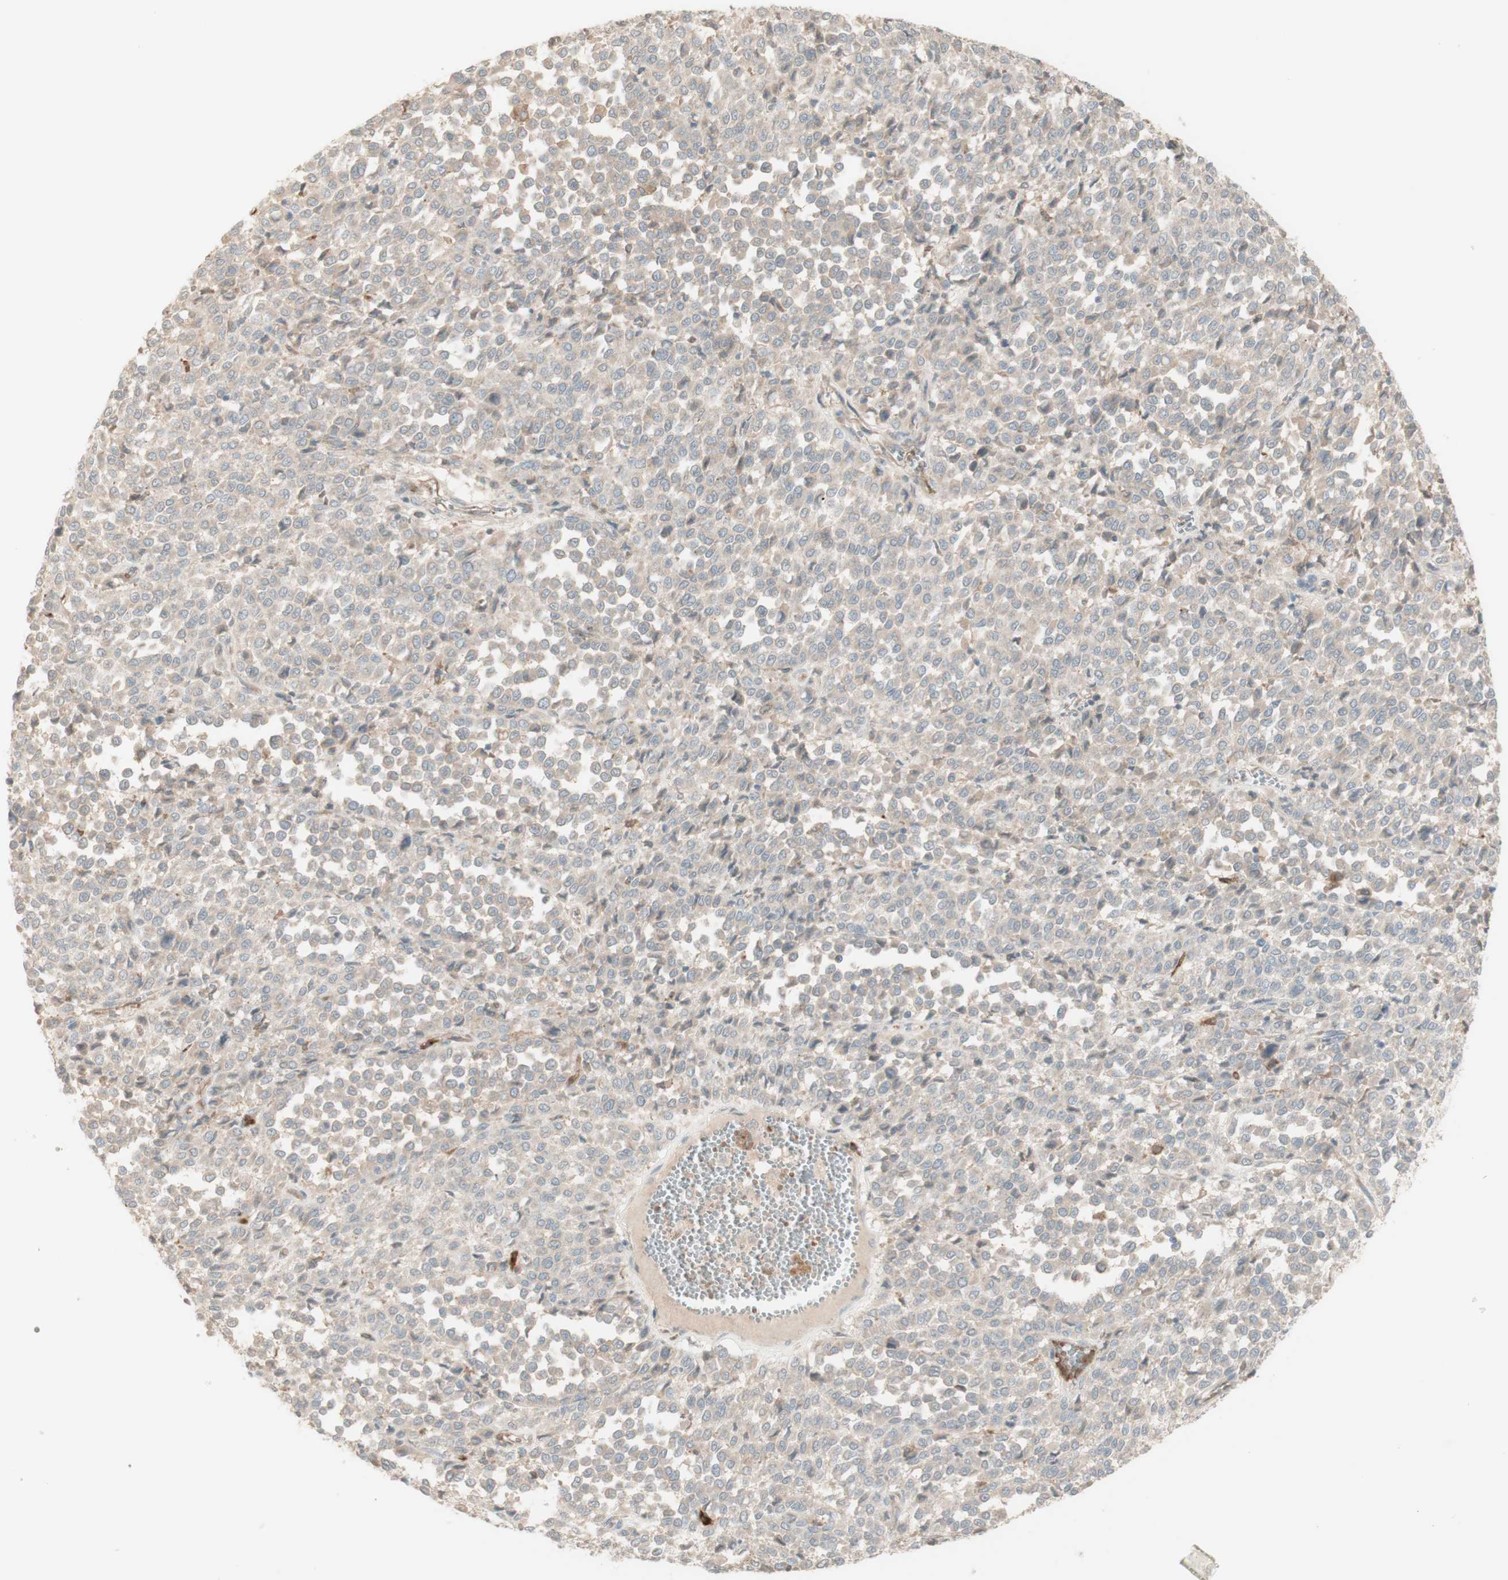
{"staining": {"intensity": "negative", "quantity": "none", "location": "none"}, "tissue": "melanoma", "cell_type": "Tumor cells", "image_type": "cancer", "snomed": [{"axis": "morphology", "description": "Malignant melanoma, Metastatic site"}, {"axis": "topography", "description": "Pancreas"}], "caption": "Protein analysis of melanoma reveals no significant staining in tumor cells.", "gene": "PTGER4", "patient": {"sex": "female", "age": 30}}